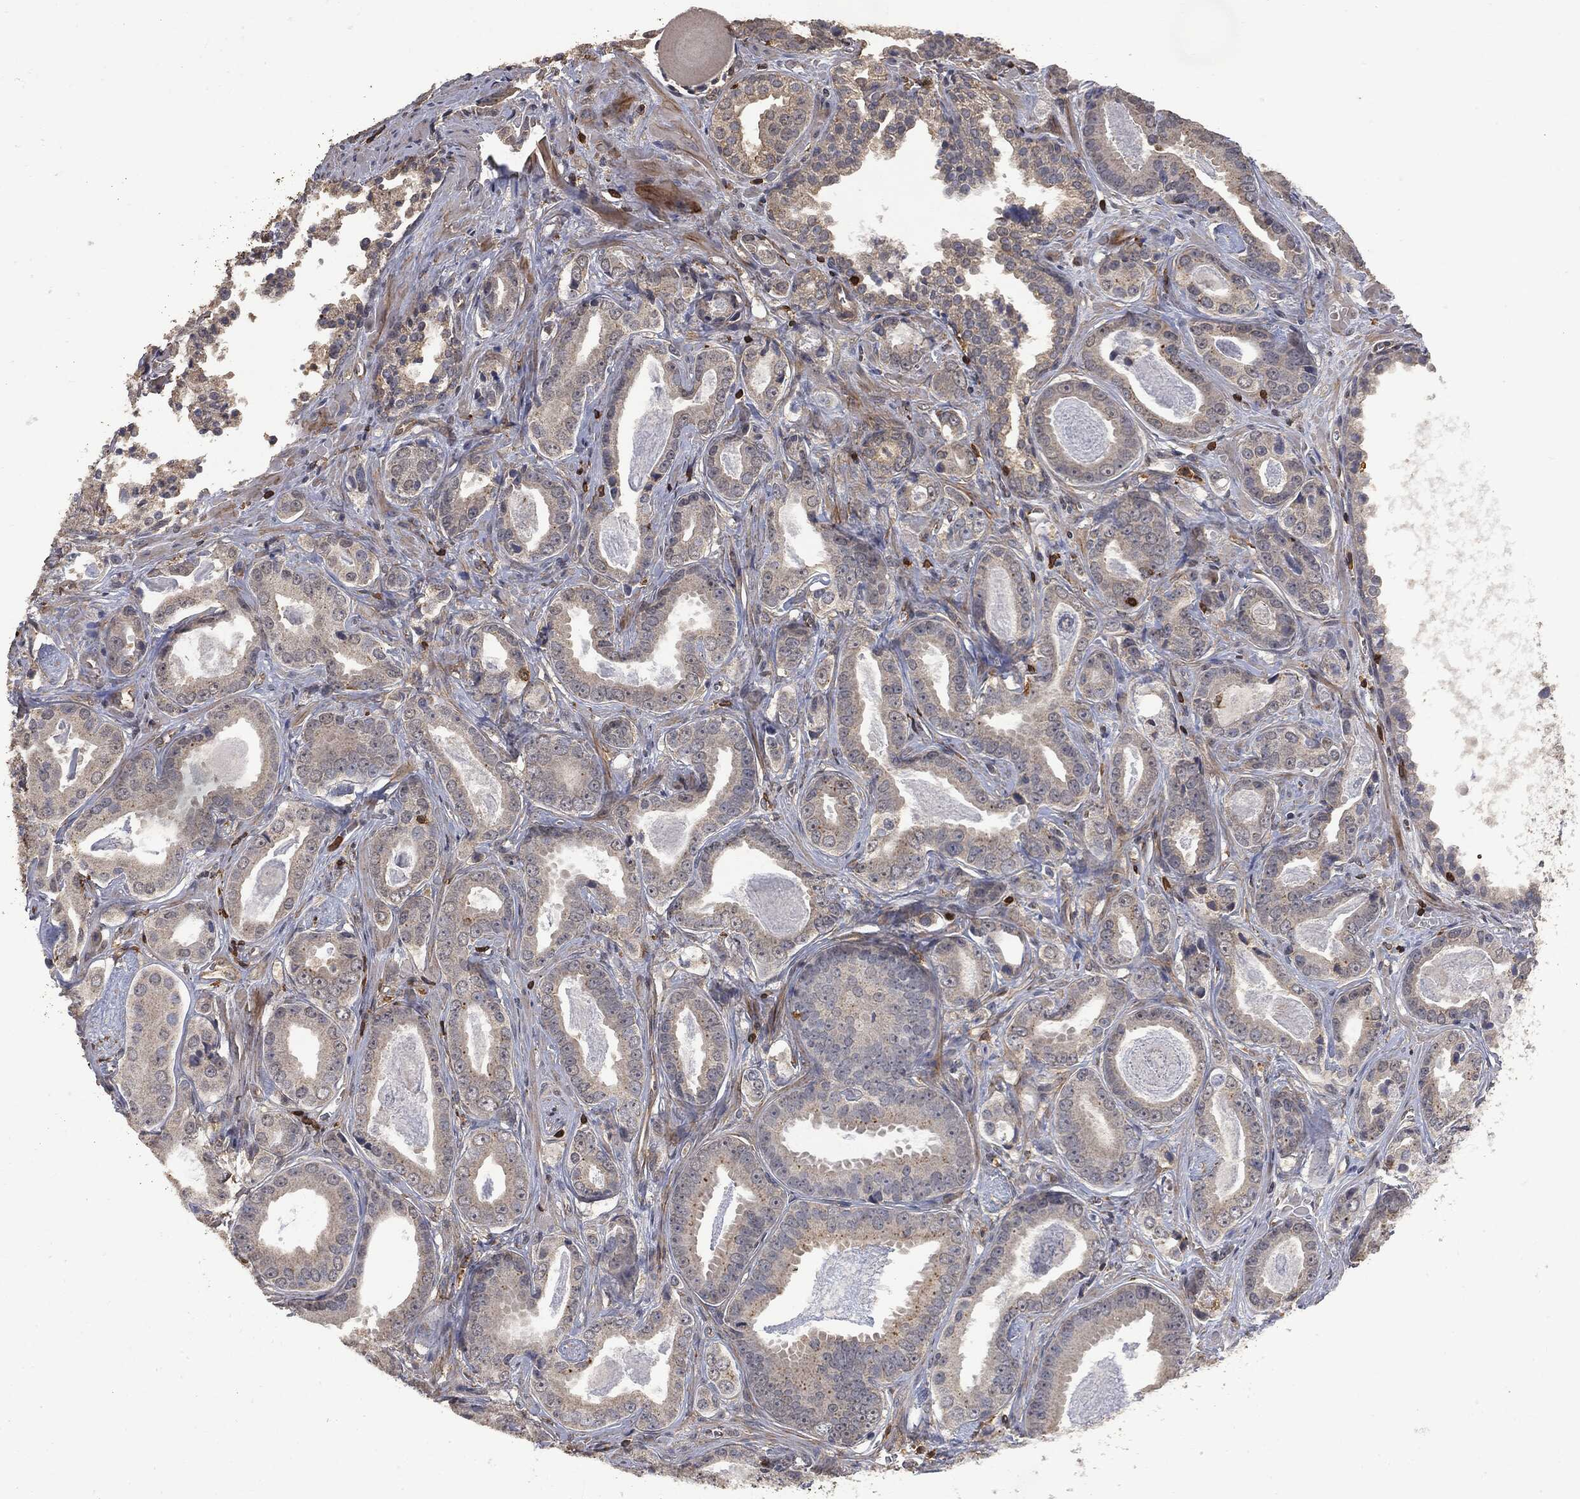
{"staining": {"intensity": "negative", "quantity": "none", "location": "none"}, "tissue": "prostate cancer", "cell_type": "Tumor cells", "image_type": "cancer", "snomed": [{"axis": "morphology", "description": "Adenocarcinoma, NOS"}, {"axis": "topography", "description": "Prostate"}], "caption": "A micrograph of prostate cancer (adenocarcinoma) stained for a protein demonstrates no brown staining in tumor cells.", "gene": "PSMB10", "patient": {"sex": "male", "age": 61}}